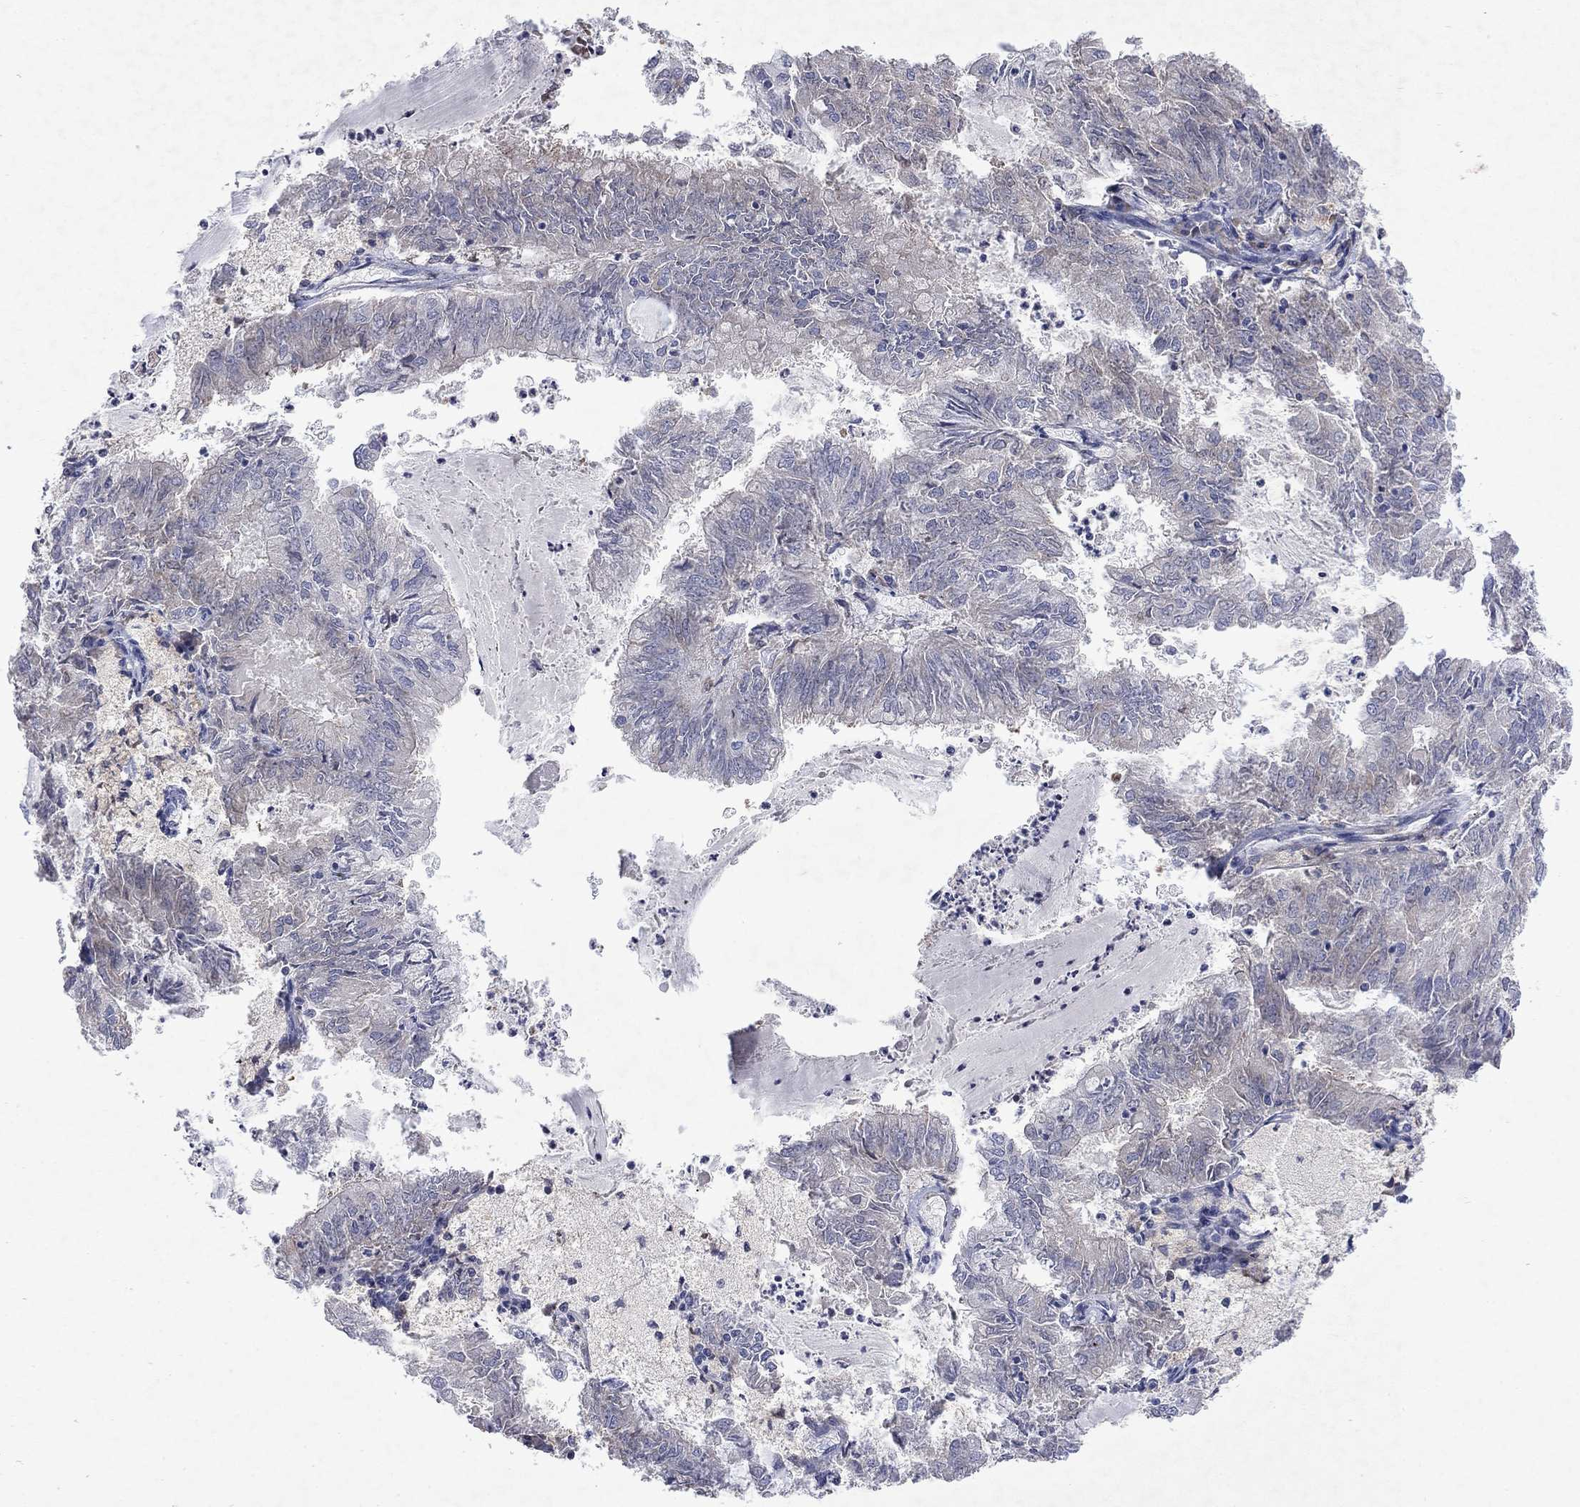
{"staining": {"intensity": "negative", "quantity": "none", "location": "none"}, "tissue": "endometrial cancer", "cell_type": "Tumor cells", "image_type": "cancer", "snomed": [{"axis": "morphology", "description": "Adenocarcinoma, NOS"}, {"axis": "topography", "description": "Endometrium"}], "caption": "There is no significant staining in tumor cells of endometrial cancer. Brightfield microscopy of immunohistochemistry (IHC) stained with DAB (brown) and hematoxylin (blue), captured at high magnification.", "gene": "TMEM97", "patient": {"sex": "female", "age": 57}}